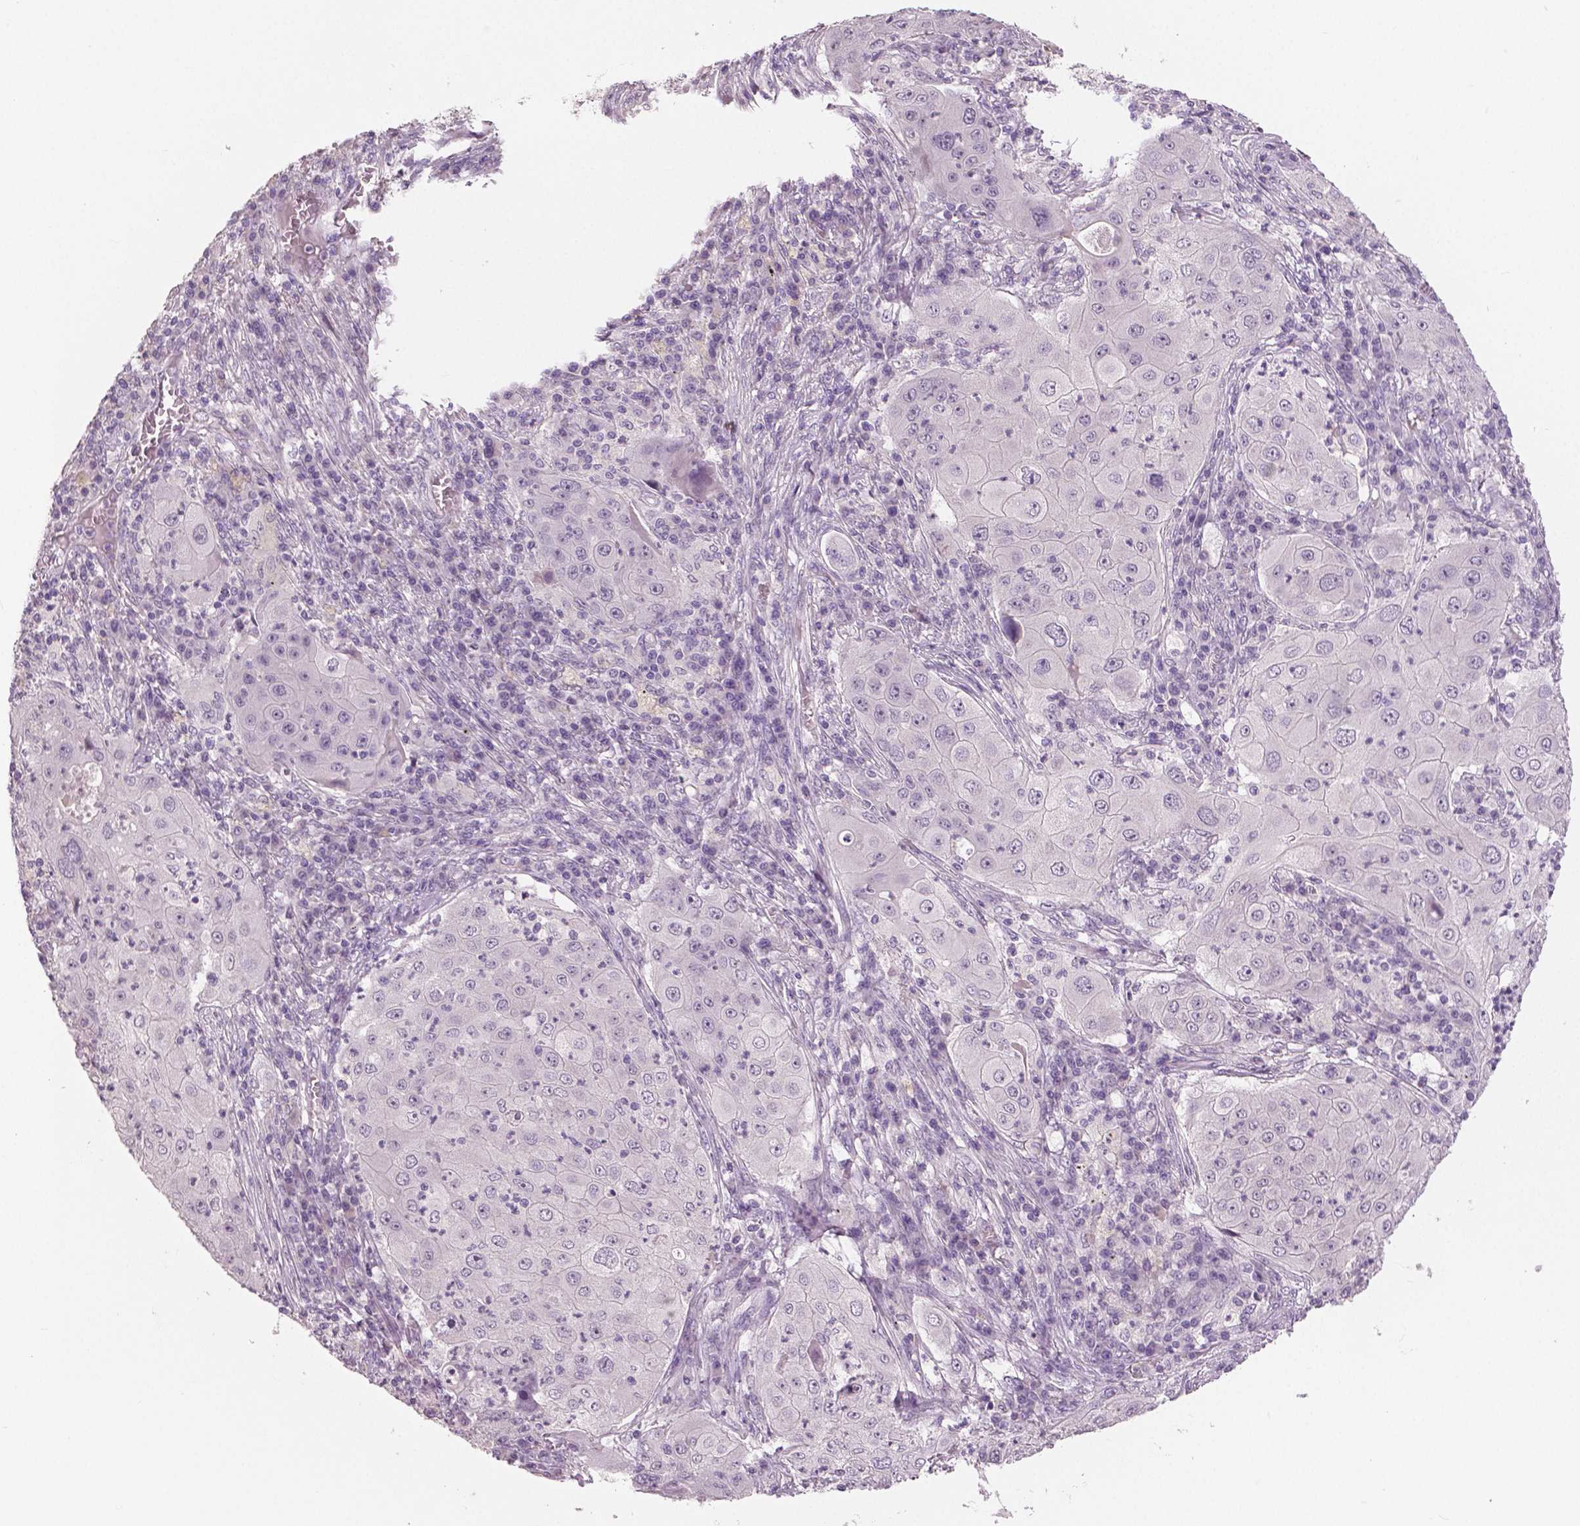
{"staining": {"intensity": "negative", "quantity": "none", "location": "none"}, "tissue": "lung cancer", "cell_type": "Tumor cells", "image_type": "cancer", "snomed": [{"axis": "morphology", "description": "Squamous cell carcinoma, NOS"}, {"axis": "topography", "description": "Lung"}], "caption": "This micrograph is of squamous cell carcinoma (lung) stained with immunohistochemistry to label a protein in brown with the nuclei are counter-stained blue. There is no expression in tumor cells.", "gene": "NECAB1", "patient": {"sex": "female", "age": 59}}